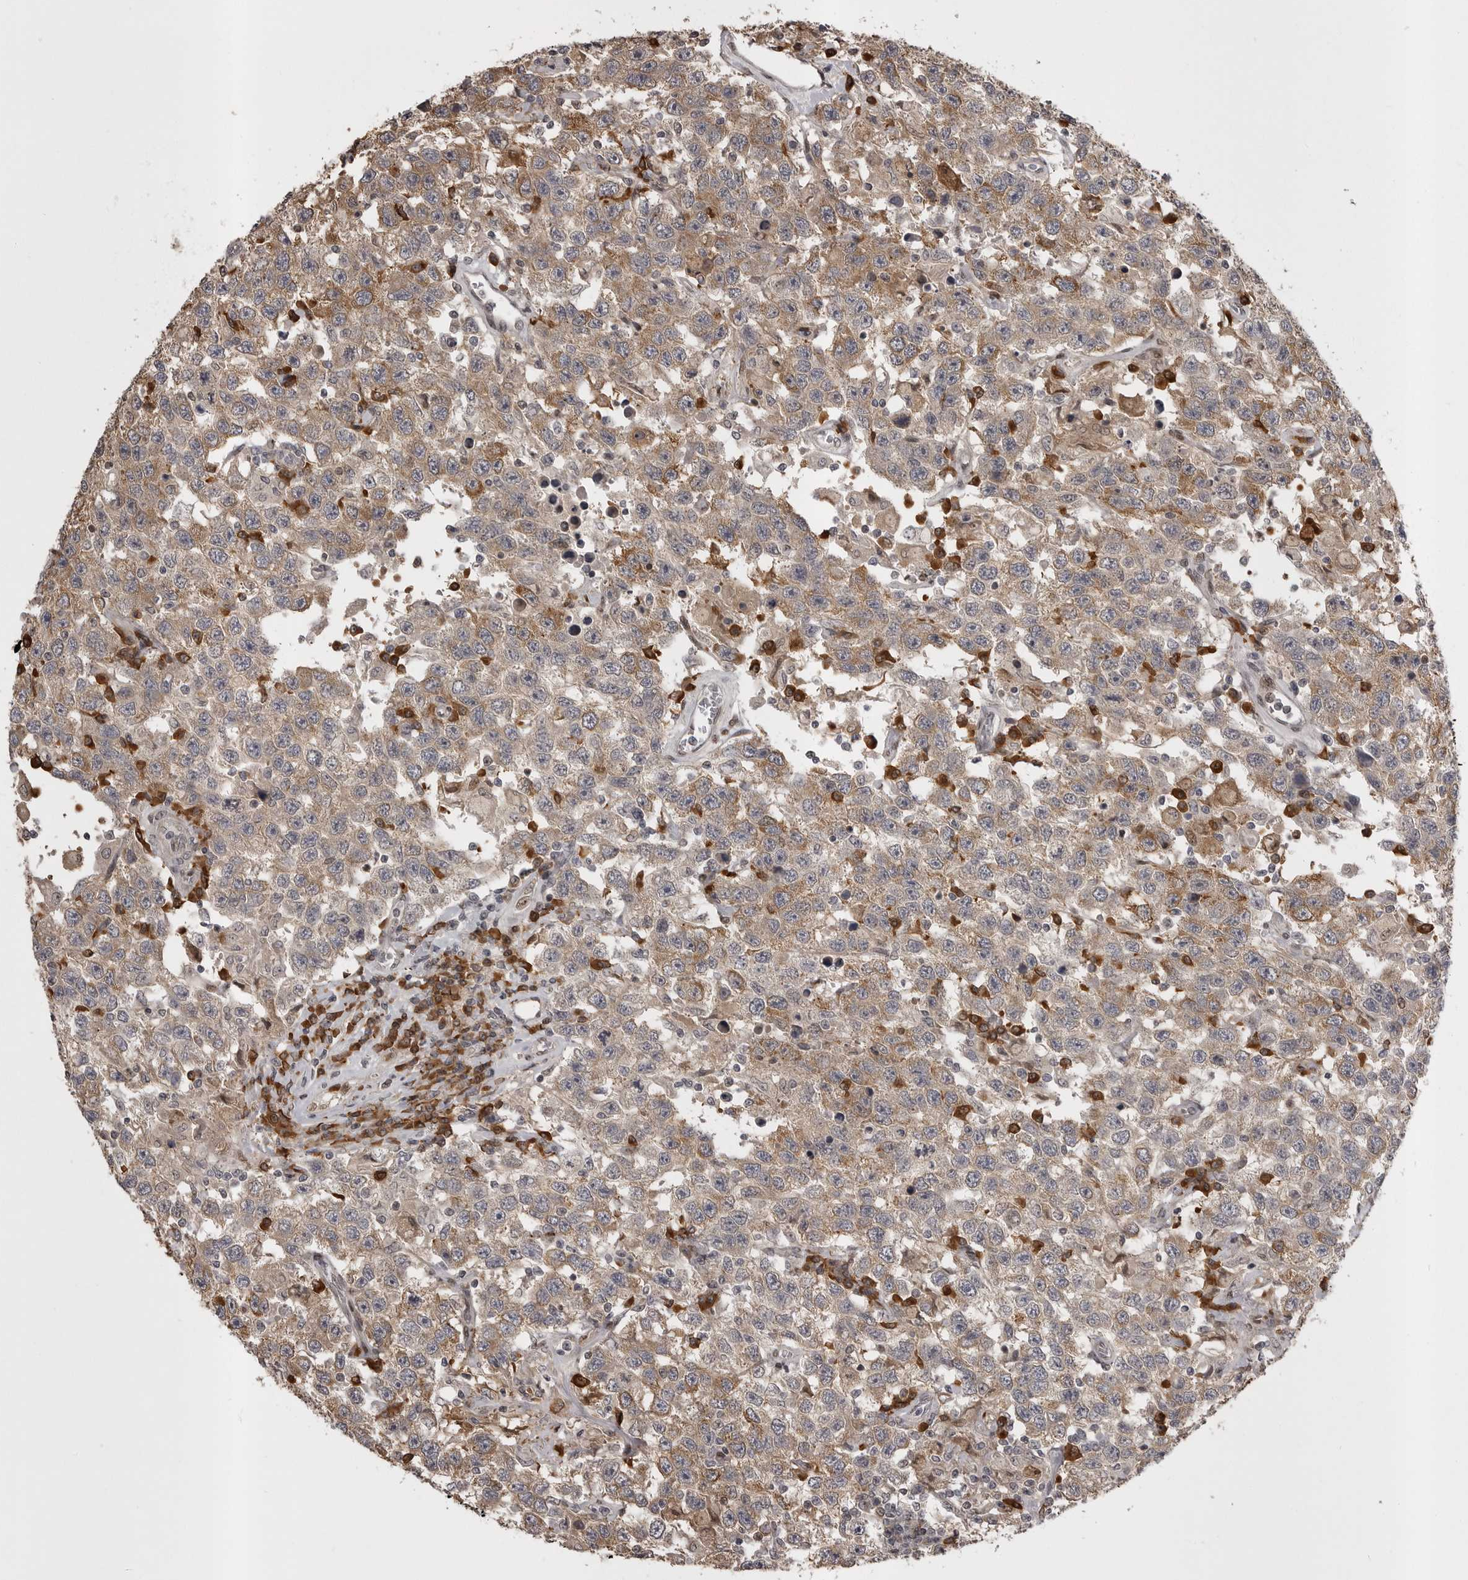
{"staining": {"intensity": "moderate", "quantity": ">75%", "location": "cytoplasmic/membranous"}, "tissue": "testis cancer", "cell_type": "Tumor cells", "image_type": "cancer", "snomed": [{"axis": "morphology", "description": "Seminoma, NOS"}, {"axis": "topography", "description": "Testis"}], "caption": "Moderate cytoplasmic/membranous protein staining is appreciated in about >75% of tumor cells in testis cancer (seminoma). (brown staining indicates protein expression, while blue staining denotes nuclei).", "gene": "SNX16", "patient": {"sex": "male", "age": 41}}